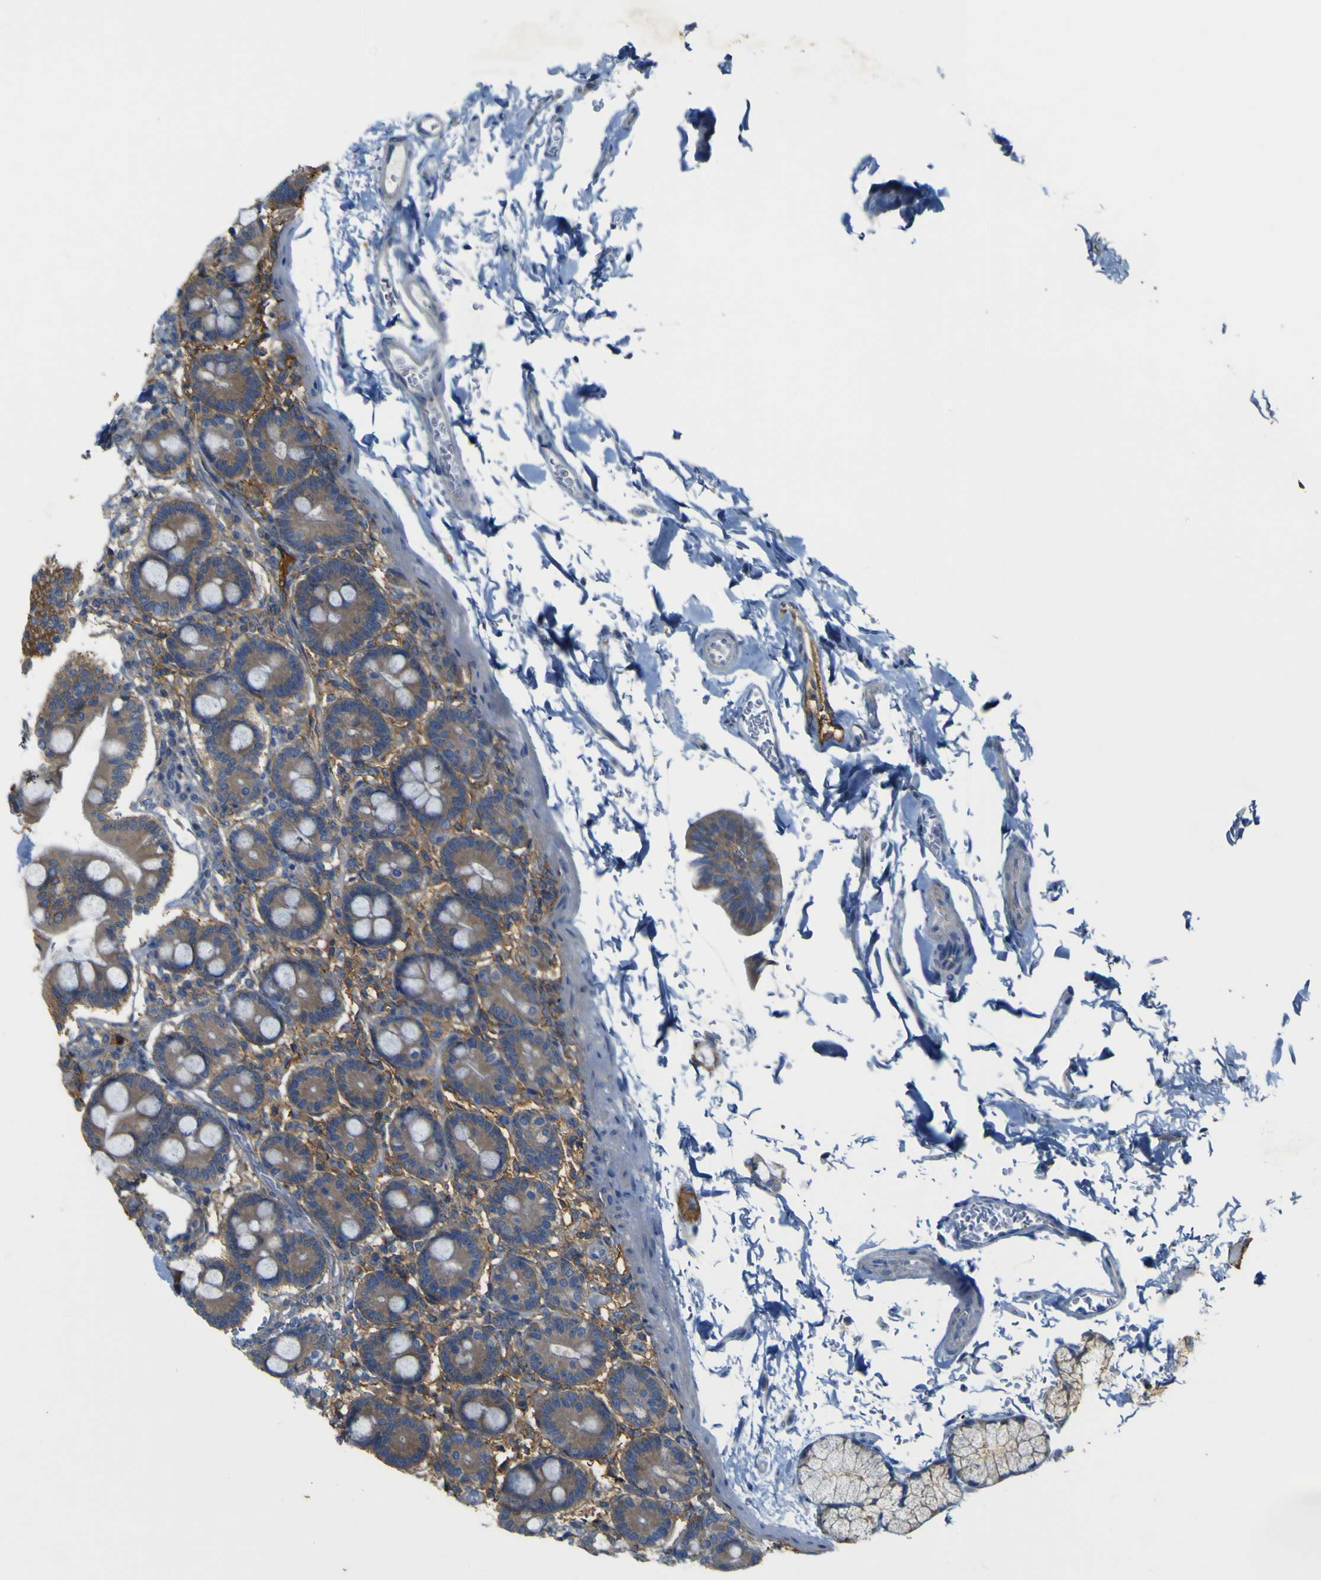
{"staining": {"intensity": "moderate", "quantity": ">75%", "location": "cytoplasmic/membranous"}, "tissue": "duodenum", "cell_type": "Glandular cells", "image_type": "normal", "snomed": [{"axis": "morphology", "description": "Normal tissue, NOS"}, {"axis": "topography", "description": "Duodenum"}], "caption": "Protein positivity by IHC displays moderate cytoplasmic/membranous positivity in about >75% of glandular cells in normal duodenum.", "gene": "MYEOV", "patient": {"sex": "male", "age": 54}}